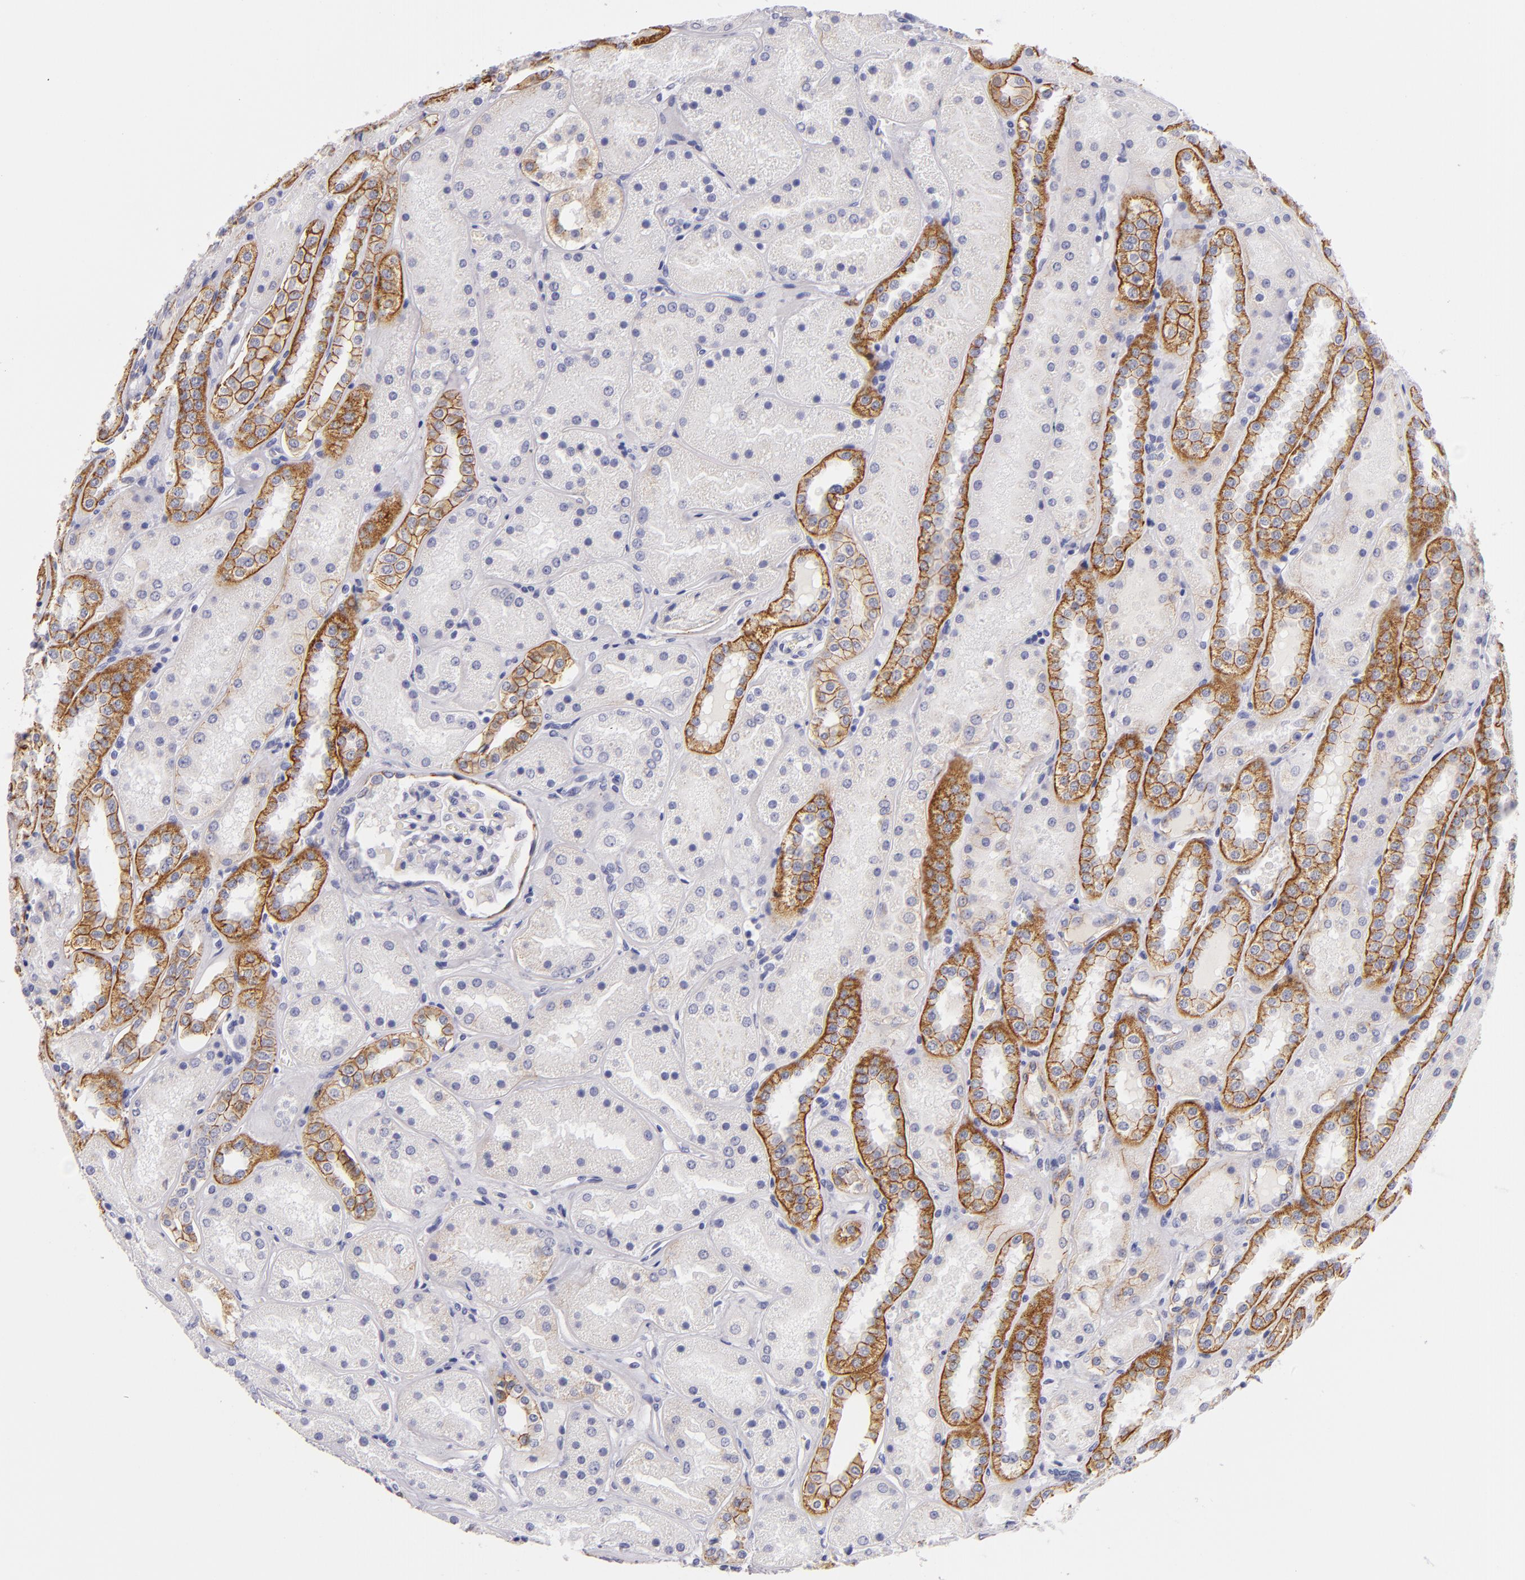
{"staining": {"intensity": "negative", "quantity": "none", "location": "none"}, "tissue": "kidney", "cell_type": "Cells in glomeruli", "image_type": "normal", "snomed": [{"axis": "morphology", "description": "Normal tissue, NOS"}, {"axis": "topography", "description": "Kidney"}], "caption": "Human kidney stained for a protein using IHC demonstrates no expression in cells in glomeruli.", "gene": "CDH3", "patient": {"sex": "male", "age": 28}}